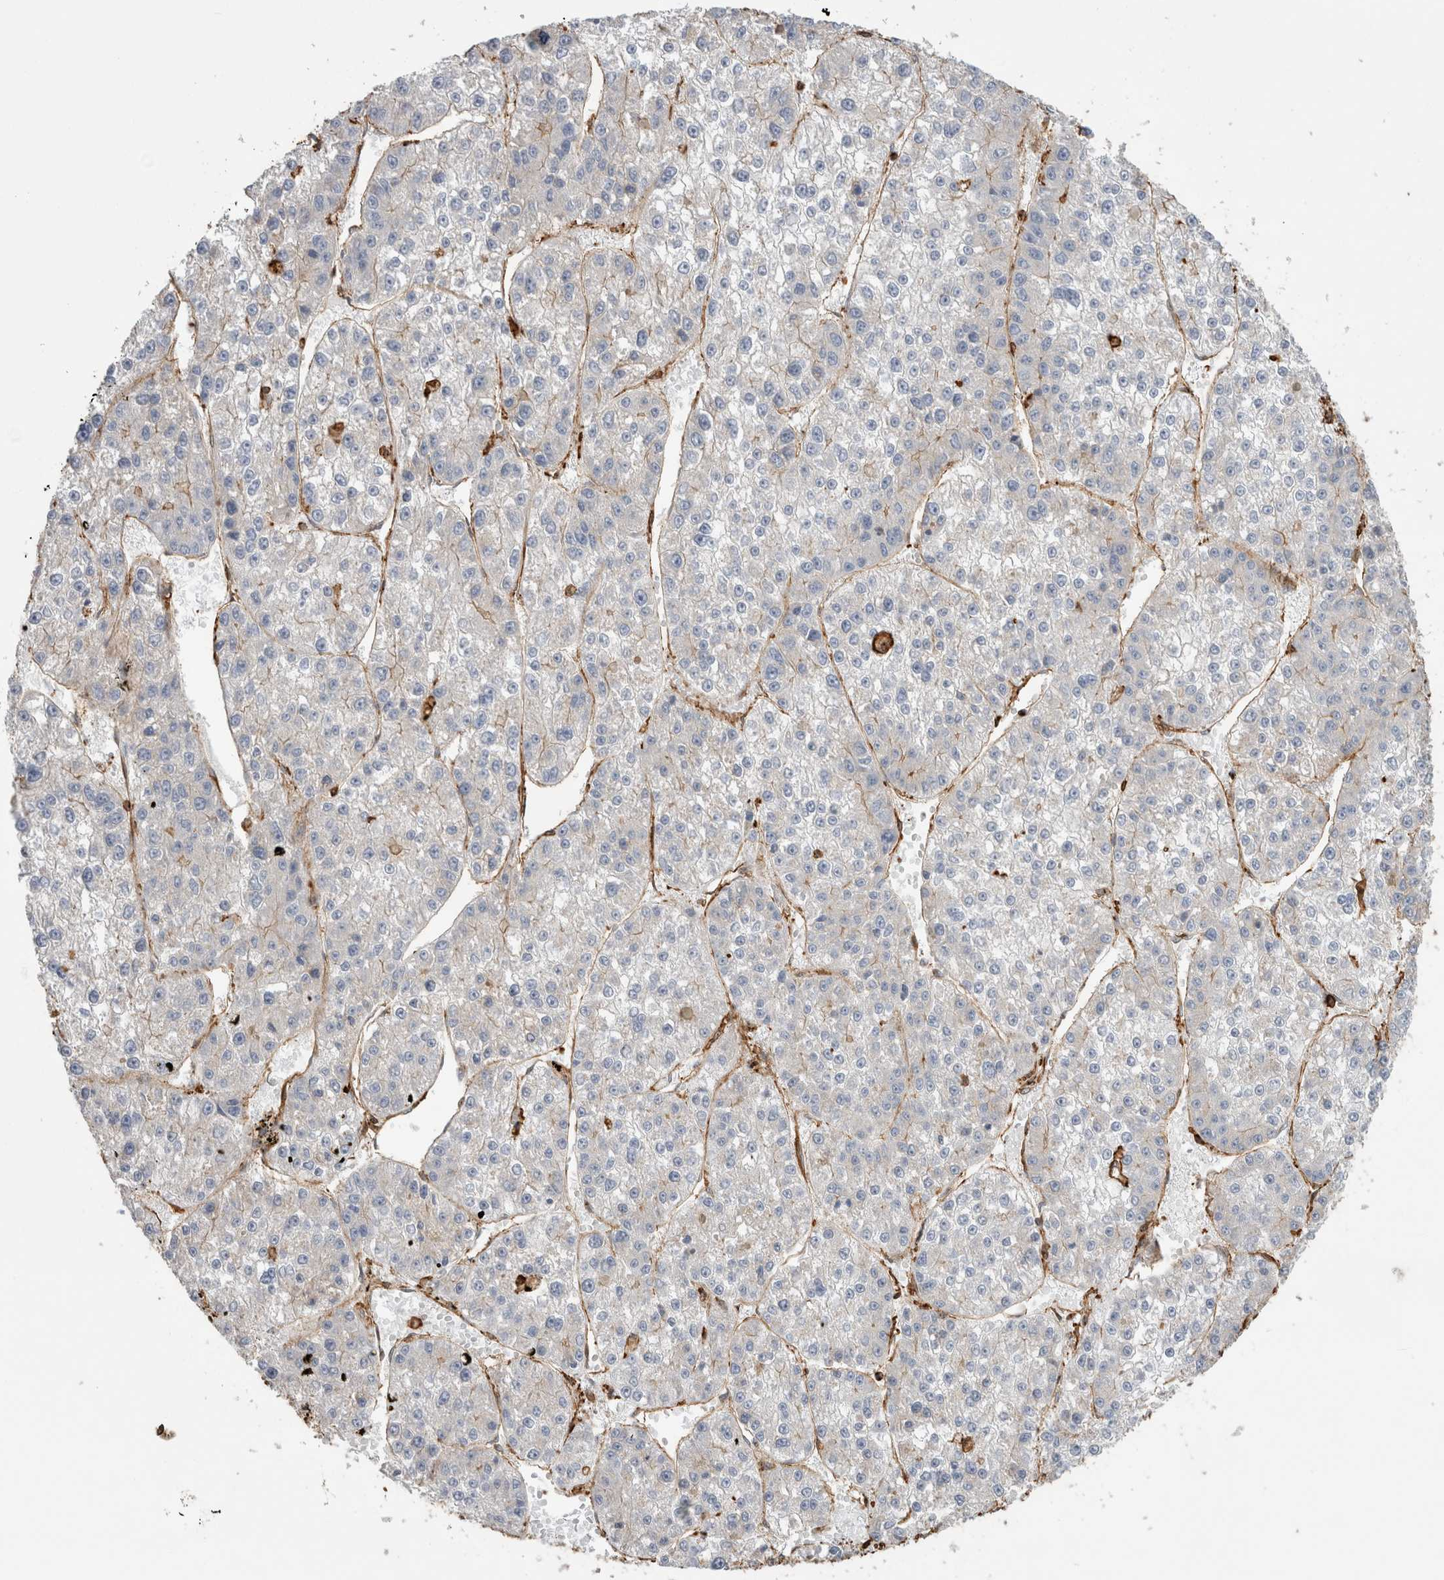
{"staining": {"intensity": "negative", "quantity": "none", "location": "none"}, "tissue": "liver cancer", "cell_type": "Tumor cells", "image_type": "cancer", "snomed": [{"axis": "morphology", "description": "Carcinoma, Hepatocellular, NOS"}, {"axis": "topography", "description": "Liver"}], "caption": "High power microscopy histopathology image of an immunohistochemistry (IHC) micrograph of liver hepatocellular carcinoma, revealing no significant staining in tumor cells. Brightfield microscopy of IHC stained with DAB (3,3'-diaminobenzidine) (brown) and hematoxylin (blue), captured at high magnification.", "gene": "GPER1", "patient": {"sex": "female", "age": 73}}